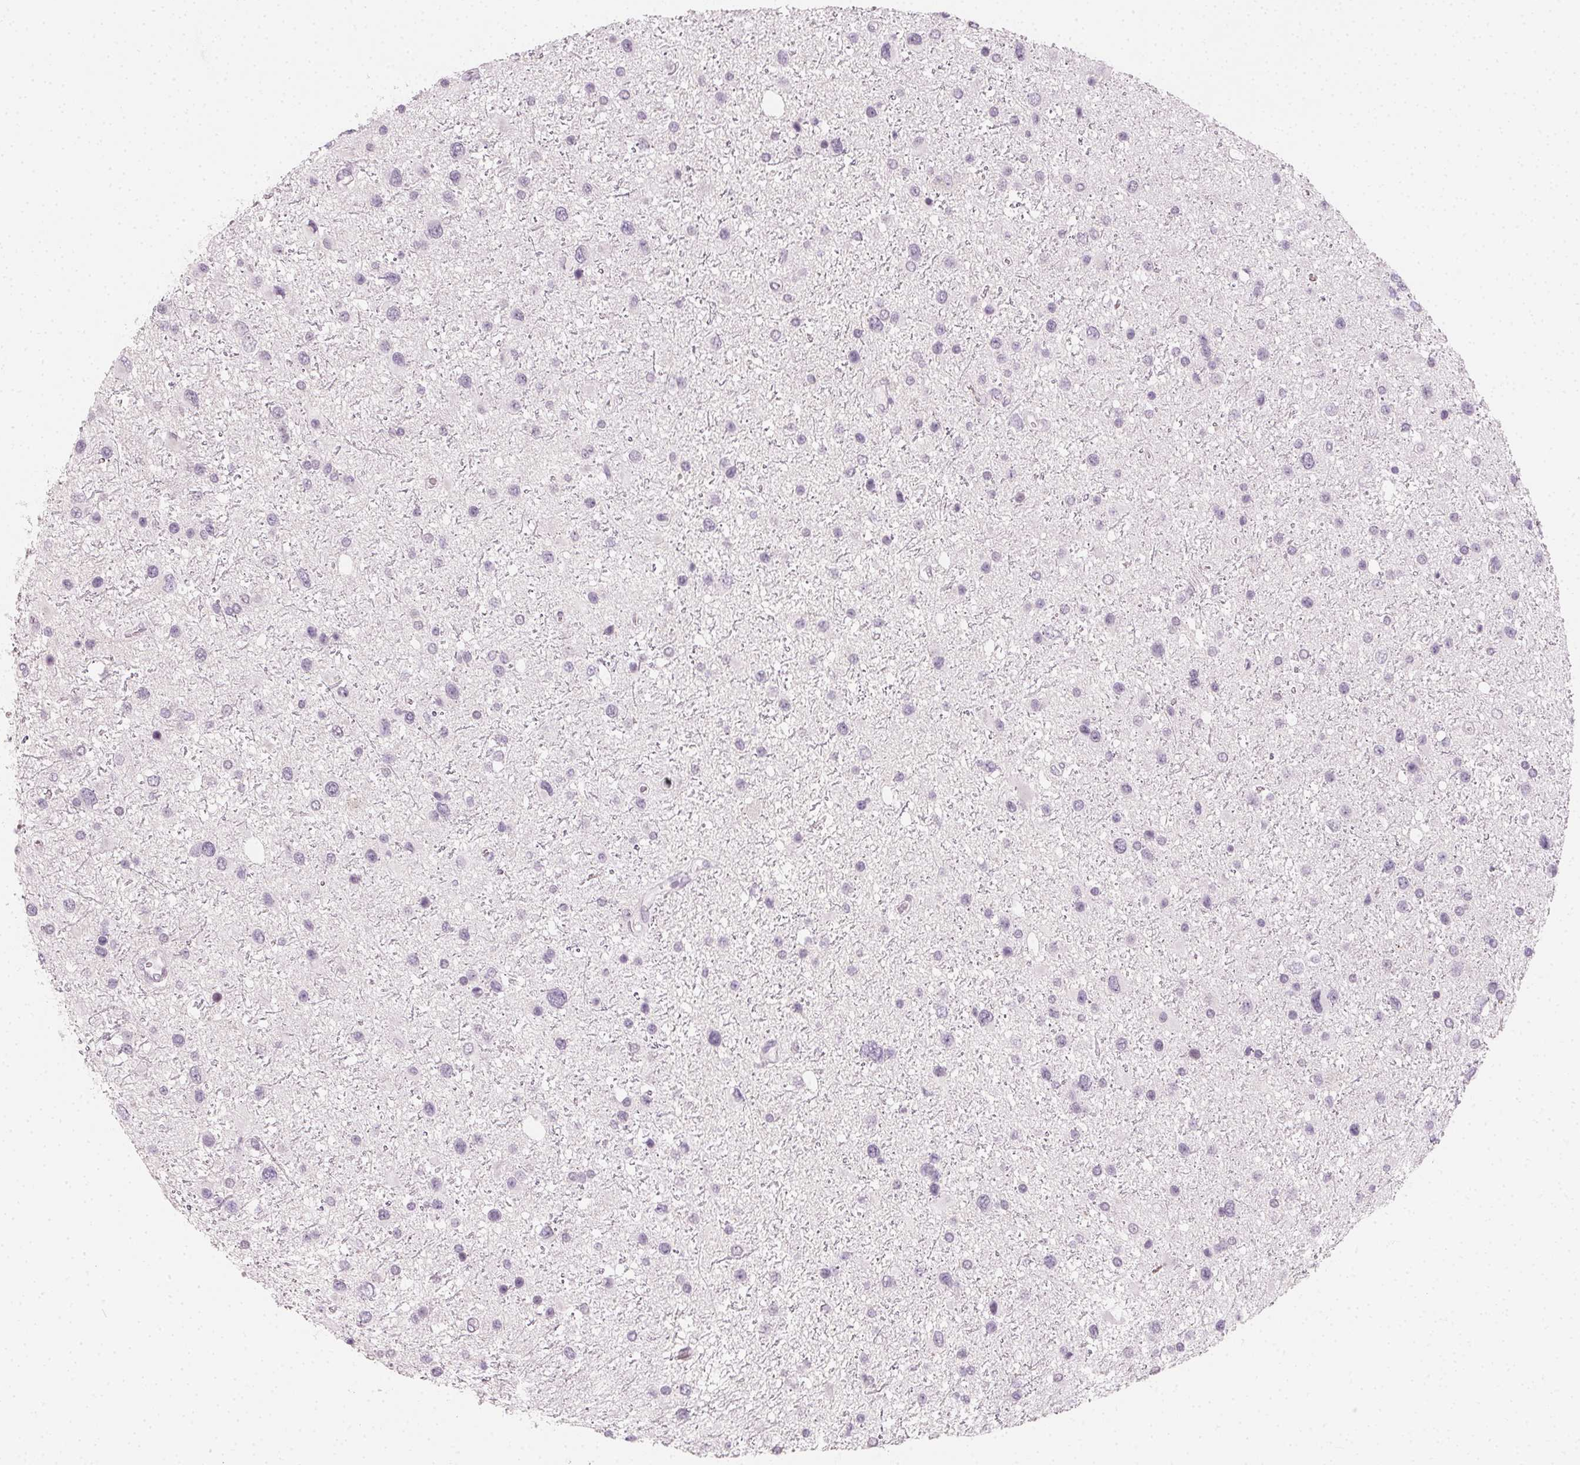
{"staining": {"intensity": "negative", "quantity": "none", "location": "none"}, "tissue": "glioma", "cell_type": "Tumor cells", "image_type": "cancer", "snomed": [{"axis": "morphology", "description": "Glioma, malignant, Low grade"}, {"axis": "topography", "description": "Brain"}], "caption": "Immunohistochemistry histopathology image of neoplastic tissue: human glioma stained with DAB demonstrates no significant protein expression in tumor cells. (Stains: DAB (3,3'-diaminobenzidine) immunohistochemistry with hematoxylin counter stain, Microscopy: brightfield microscopy at high magnification).", "gene": "CCDC96", "patient": {"sex": "female", "age": 32}}